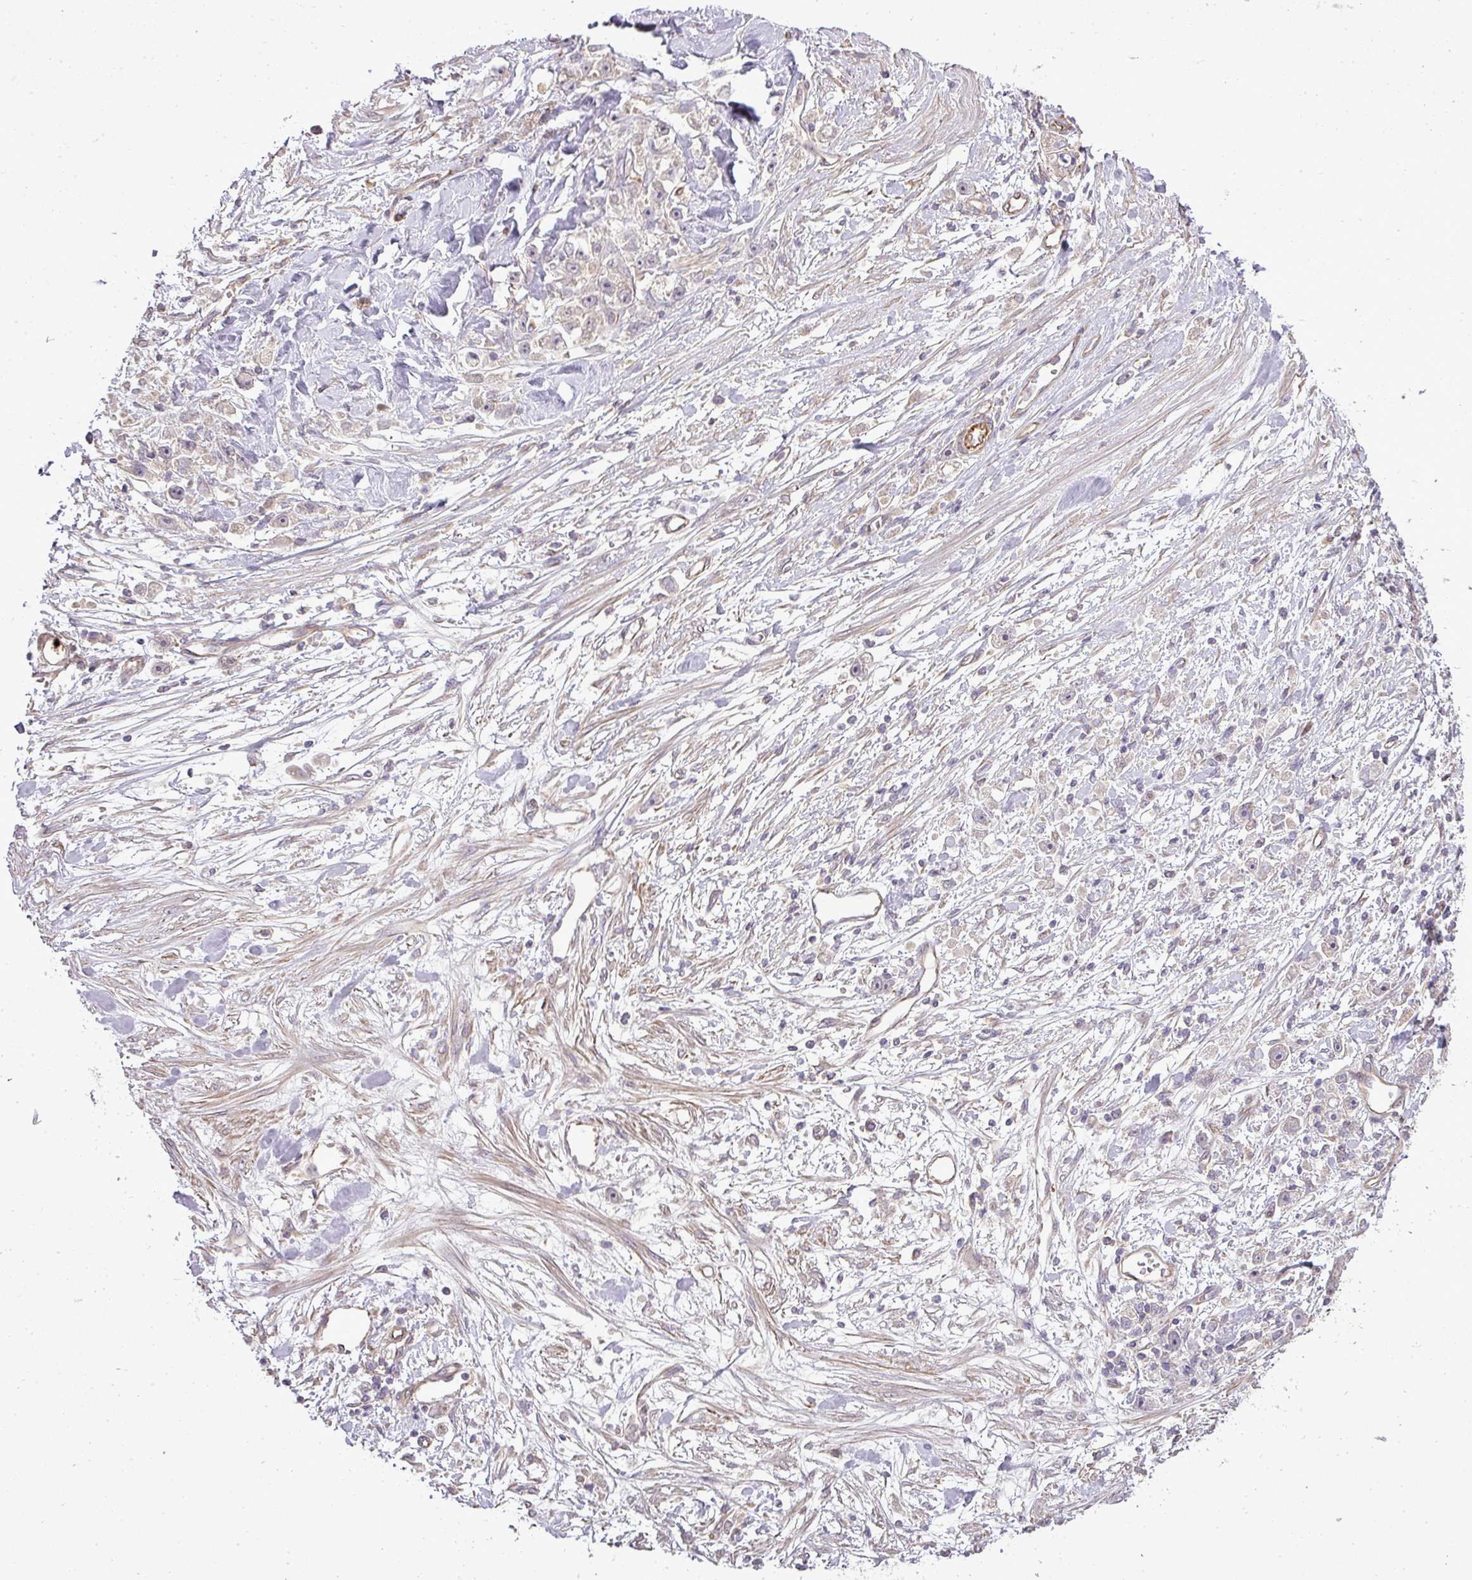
{"staining": {"intensity": "negative", "quantity": "none", "location": "none"}, "tissue": "stomach cancer", "cell_type": "Tumor cells", "image_type": "cancer", "snomed": [{"axis": "morphology", "description": "Adenocarcinoma, NOS"}, {"axis": "topography", "description": "Stomach"}], "caption": "Stomach cancer was stained to show a protein in brown. There is no significant expression in tumor cells.", "gene": "PDRG1", "patient": {"sex": "female", "age": 59}}